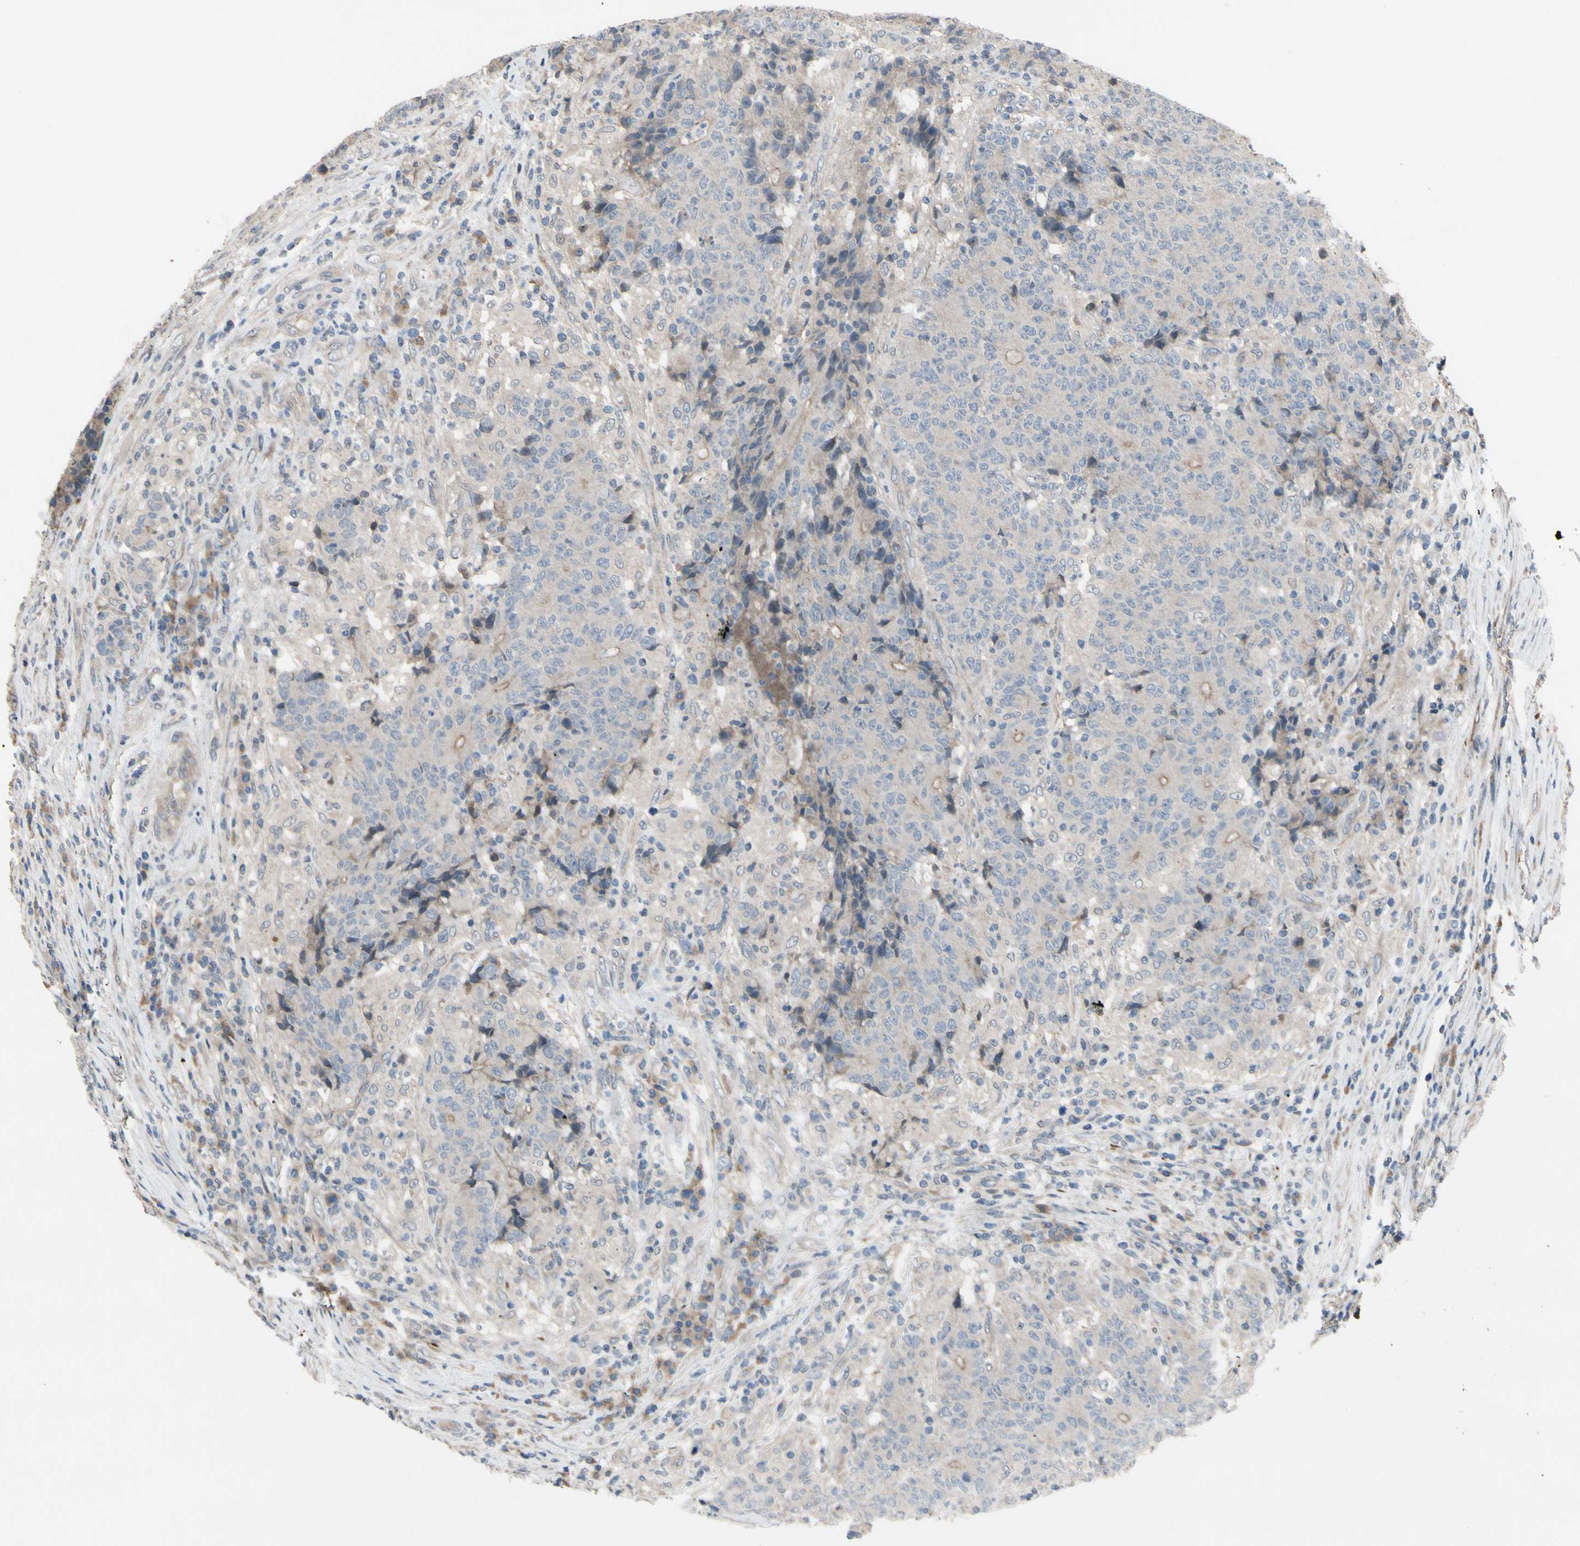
{"staining": {"intensity": "moderate", "quantity": "<25%", "location": "cytoplasmic/membranous"}, "tissue": "colorectal cancer", "cell_type": "Tumor cells", "image_type": "cancer", "snomed": [{"axis": "morphology", "description": "Normal tissue, NOS"}, {"axis": "morphology", "description": "Adenocarcinoma, NOS"}, {"axis": "topography", "description": "Colon"}], "caption": "Immunohistochemical staining of colorectal cancer (adenocarcinoma) reveals low levels of moderate cytoplasmic/membranous protein staining in approximately <25% of tumor cells.", "gene": "ICAM5", "patient": {"sex": "female", "age": 75}}